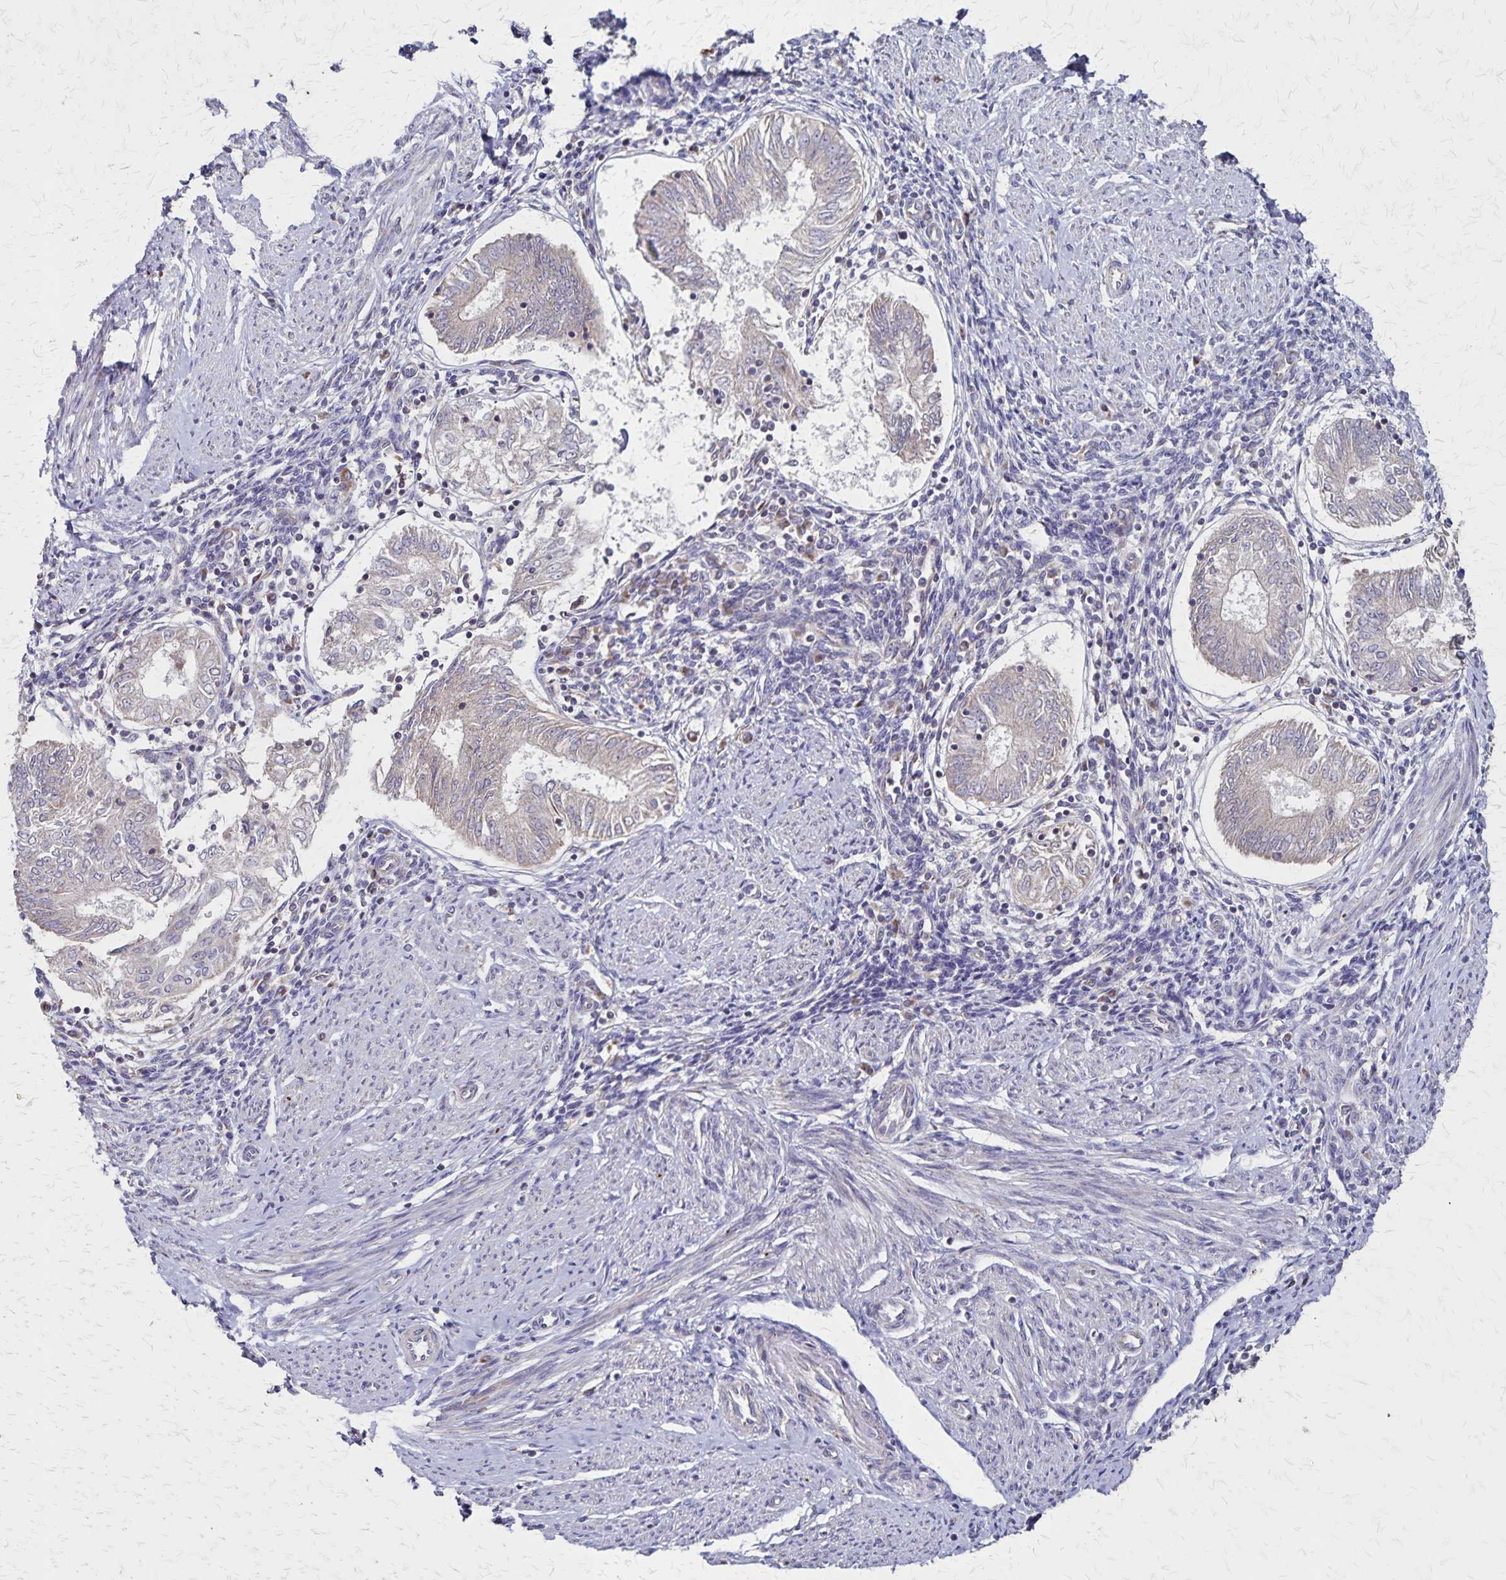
{"staining": {"intensity": "weak", "quantity": "<25%", "location": "cytoplasmic/membranous"}, "tissue": "endometrial cancer", "cell_type": "Tumor cells", "image_type": "cancer", "snomed": [{"axis": "morphology", "description": "Adenocarcinoma, NOS"}, {"axis": "topography", "description": "Endometrium"}], "caption": "The image exhibits no staining of tumor cells in endometrial adenocarcinoma. Brightfield microscopy of IHC stained with DAB (3,3'-diaminobenzidine) (brown) and hematoxylin (blue), captured at high magnification.", "gene": "NFS1", "patient": {"sex": "female", "age": 68}}